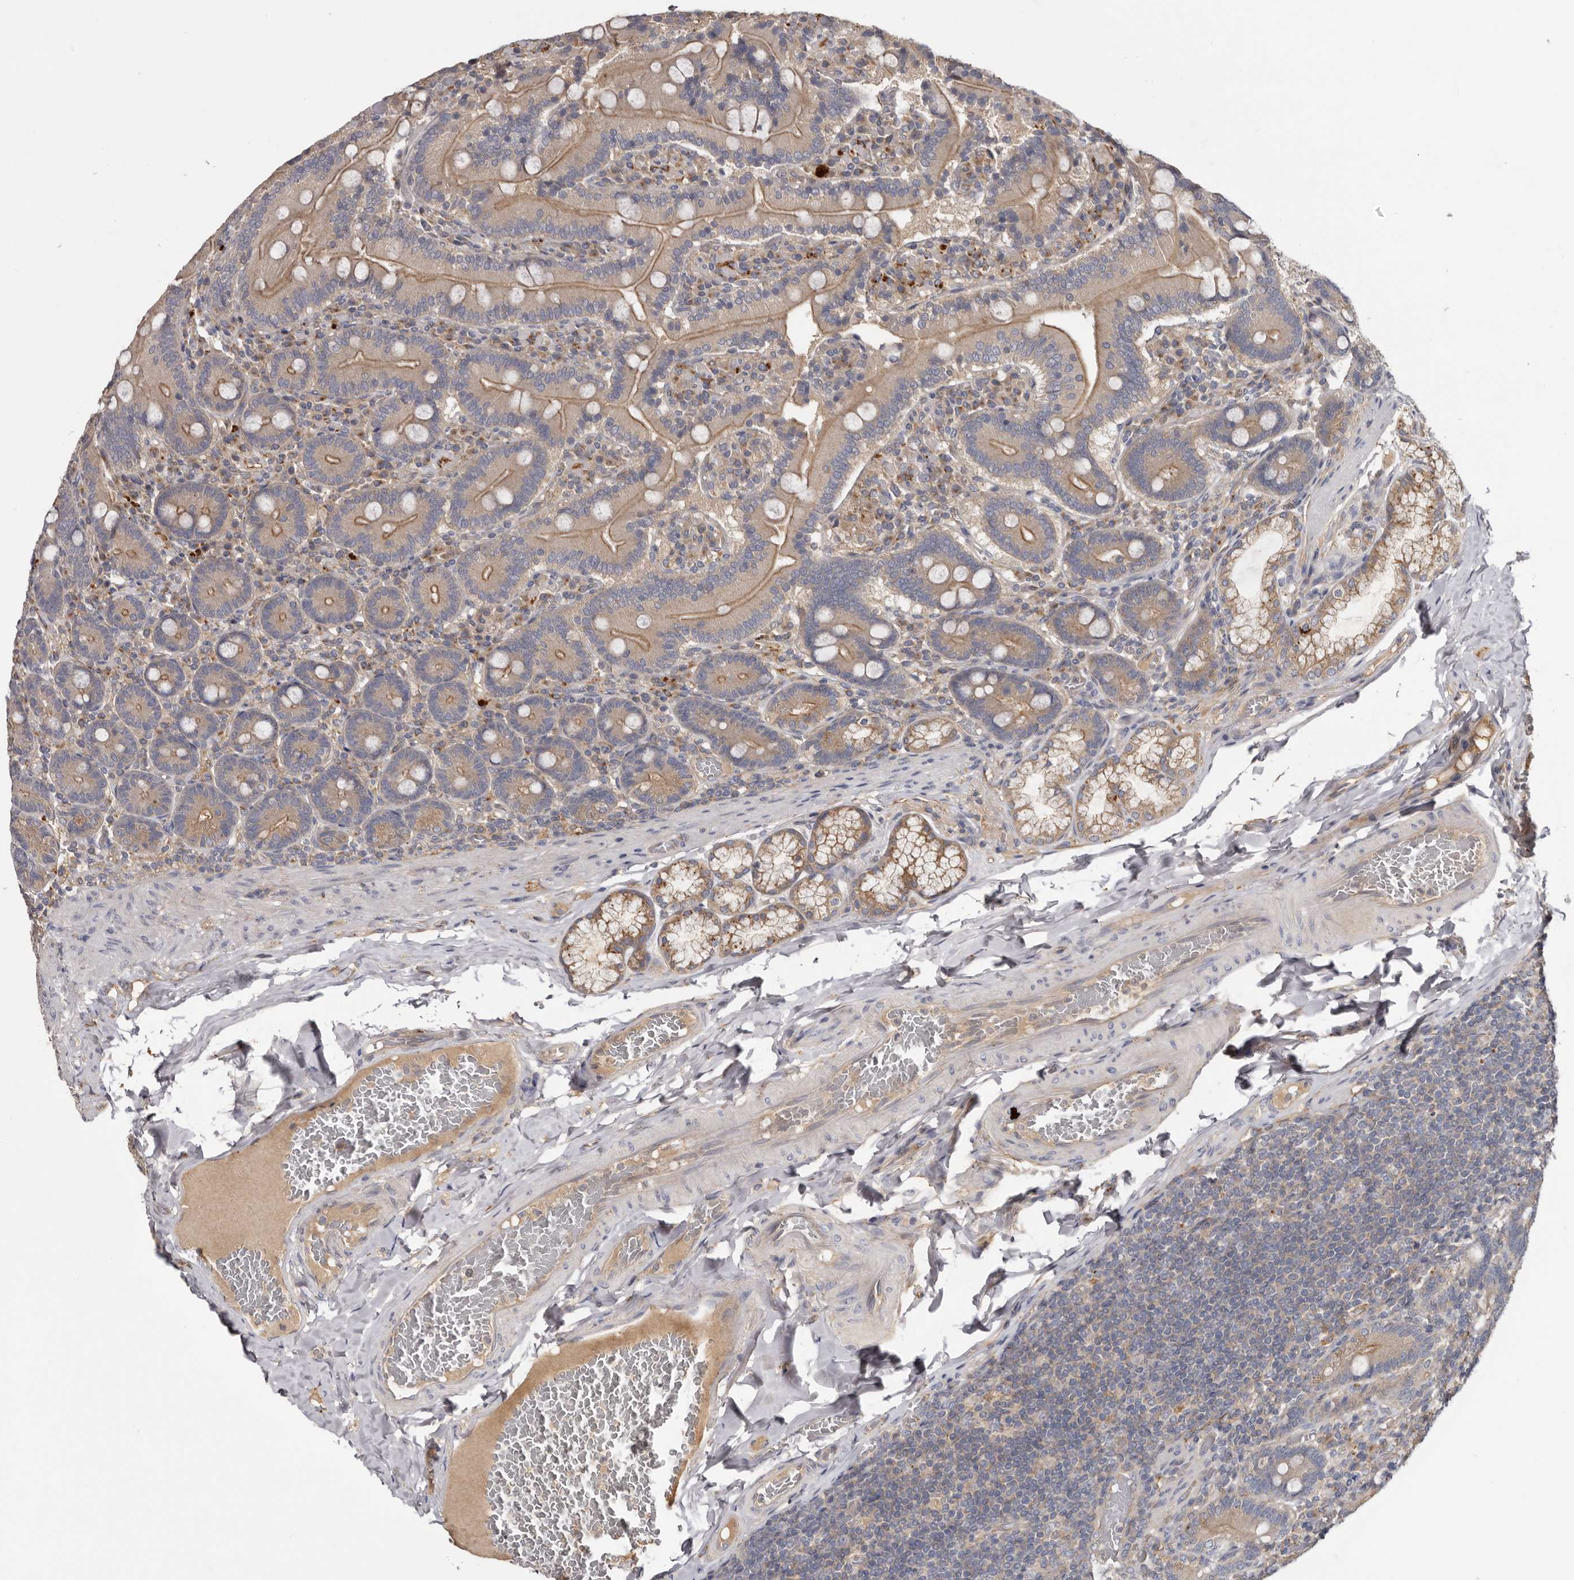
{"staining": {"intensity": "moderate", "quantity": ">75%", "location": "cytoplasmic/membranous"}, "tissue": "duodenum", "cell_type": "Glandular cells", "image_type": "normal", "snomed": [{"axis": "morphology", "description": "Normal tissue, NOS"}, {"axis": "topography", "description": "Duodenum"}], "caption": "Protein staining of unremarkable duodenum demonstrates moderate cytoplasmic/membranous staining in approximately >75% of glandular cells. The staining is performed using DAB brown chromogen to label protein expression. The nuclei are counter-stained blue using hematoxylin.", "gene": "INKA2", "patient": {"sex": "female", "age": 62}}